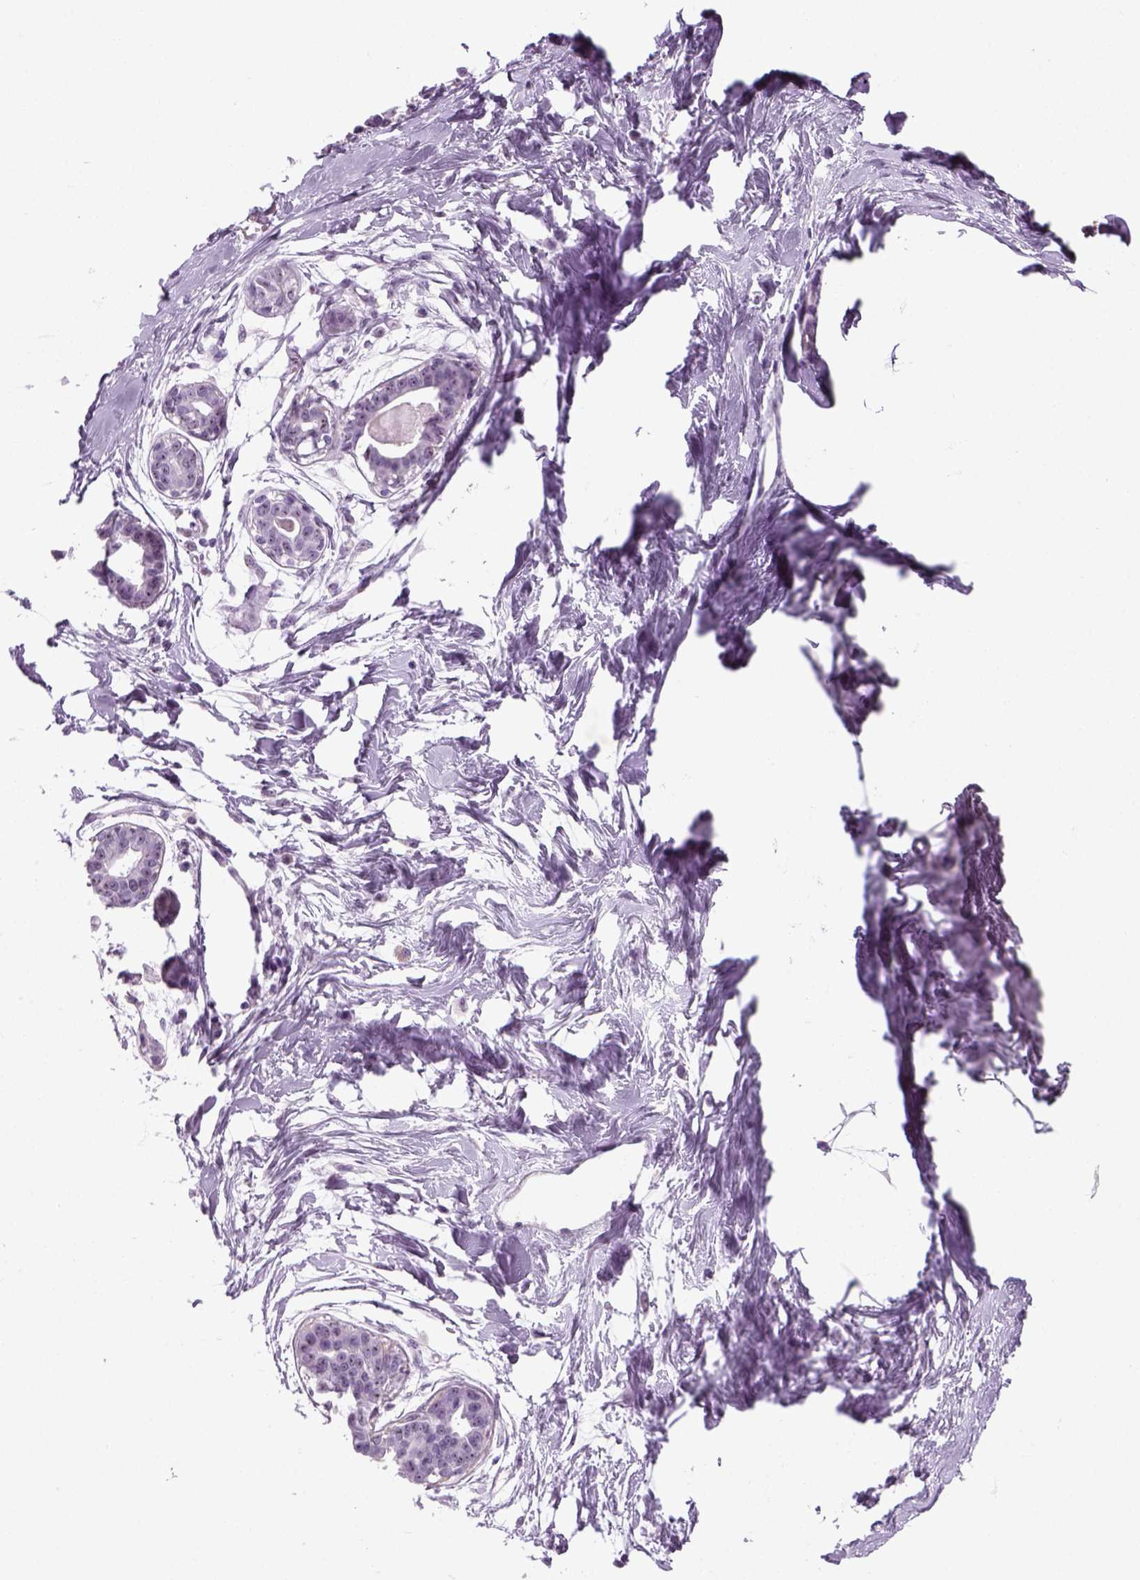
{"staining": {"intensity": "negative", "quantity": "none", "location": "none"}, "tissue": "breast", "cell_type": "Adipocytes", "image_type": "normal", "snomed": [{"axis": "morphology", "description": "Normal tissue, NOS"}, {"axis": "topography", "description": "Breast"}], "caption": "DAB (3,3'-diaminobenzidine) immunohistochemical staining of normal breast exhibits no significant expression in adipocytes.", "gene": "ZNF865", "patient": {"sex": "female", "age": 45}}